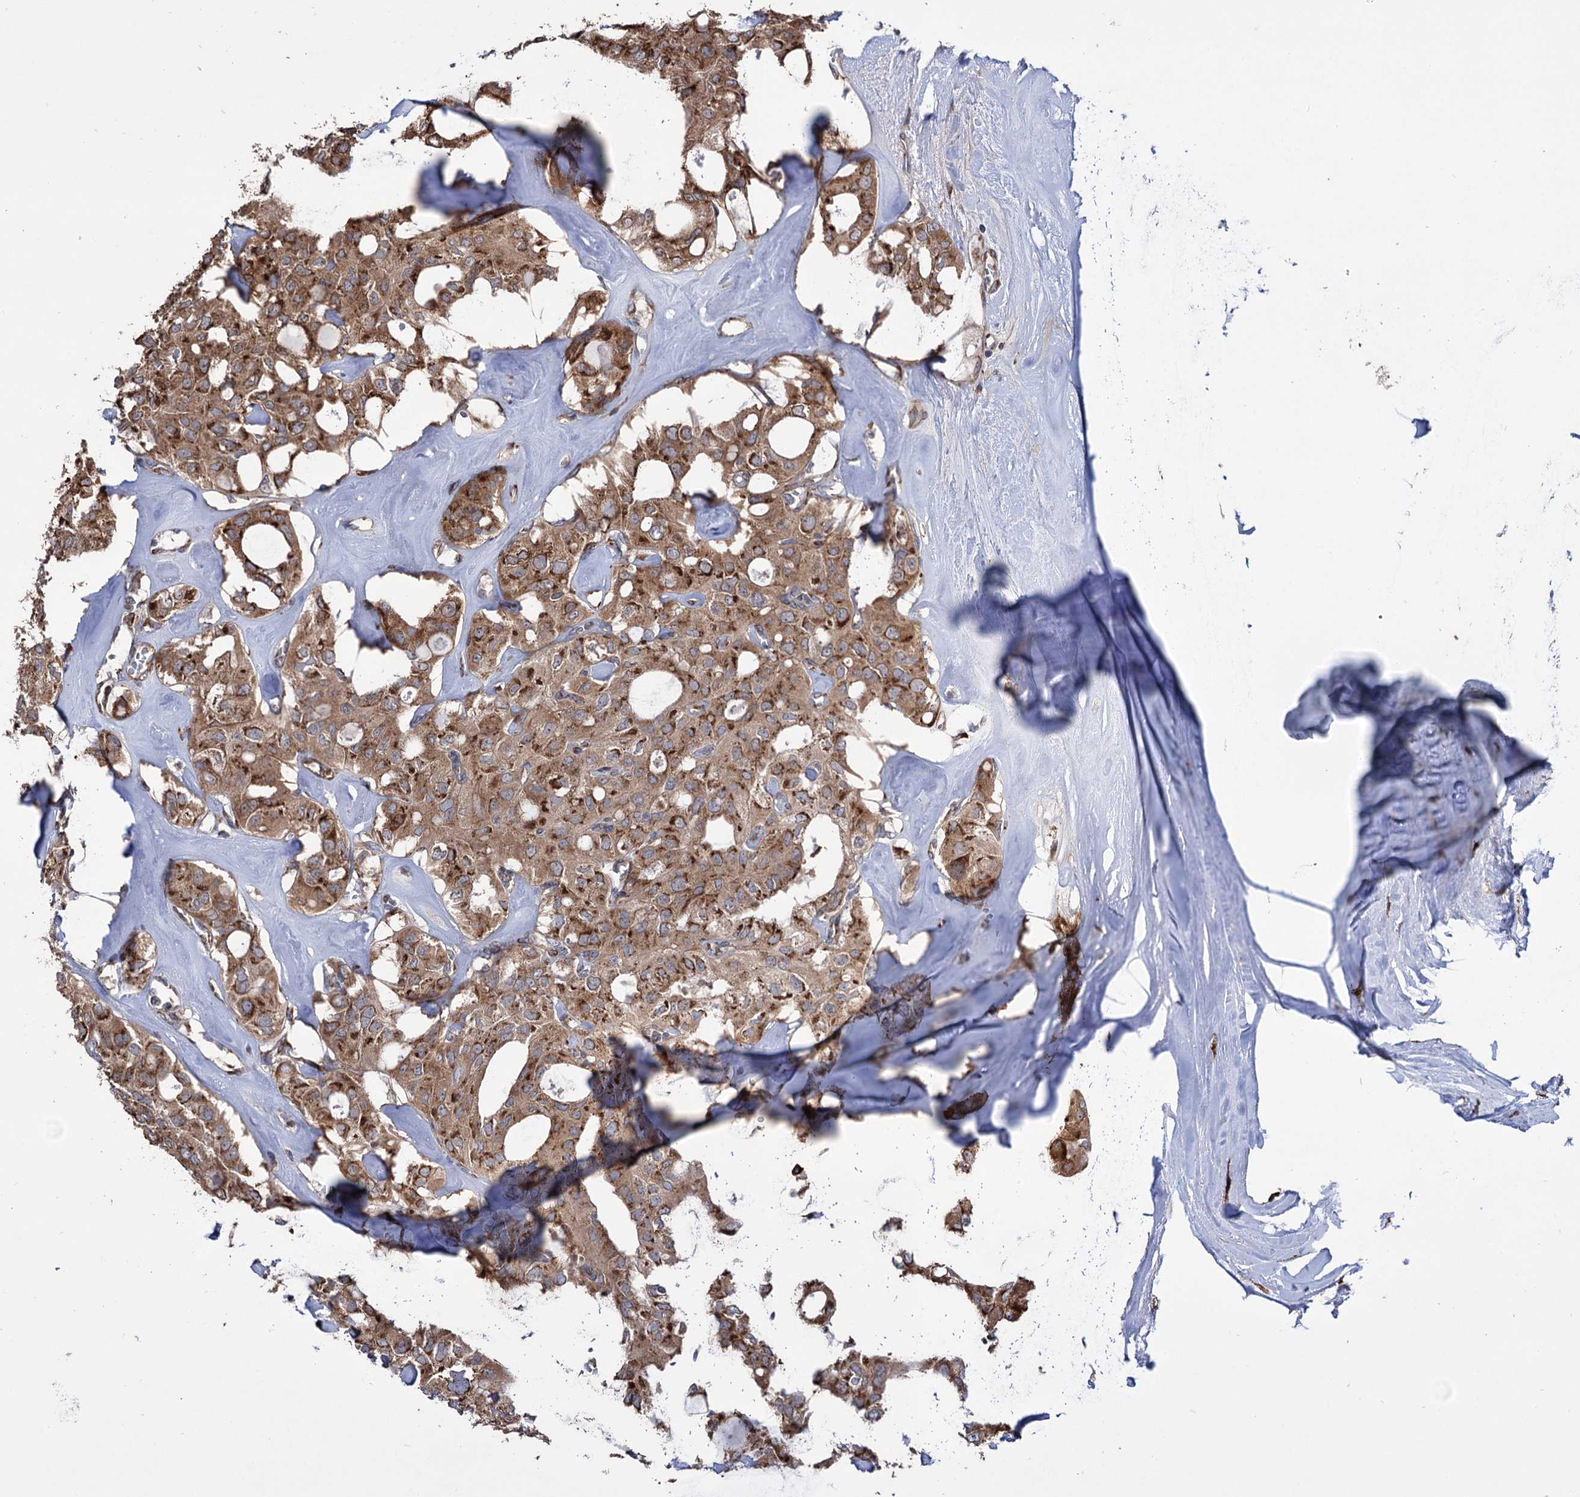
{"staining": {"intensity": "moderate", "quantity": ">75%", "location": "cytoplasmic/membranous"}, "tissue": "thyroid cancer", "cell_type": "Tumor cells", "image_type": "cancer", "snomed": [{"axis": "morphology", "description": "Follicular adenoma carcinoma, NOS"}, {"axis": "topography", "description": "Thyroid gland"}], "caption": "Thyroid cancer stained for a protein (brown) displays moderate cytoplasmic/membranous positive staining in about >75% of tumor cells.", "gene": "CDAN1", "patient": {"sex": "male", "age": 75}}